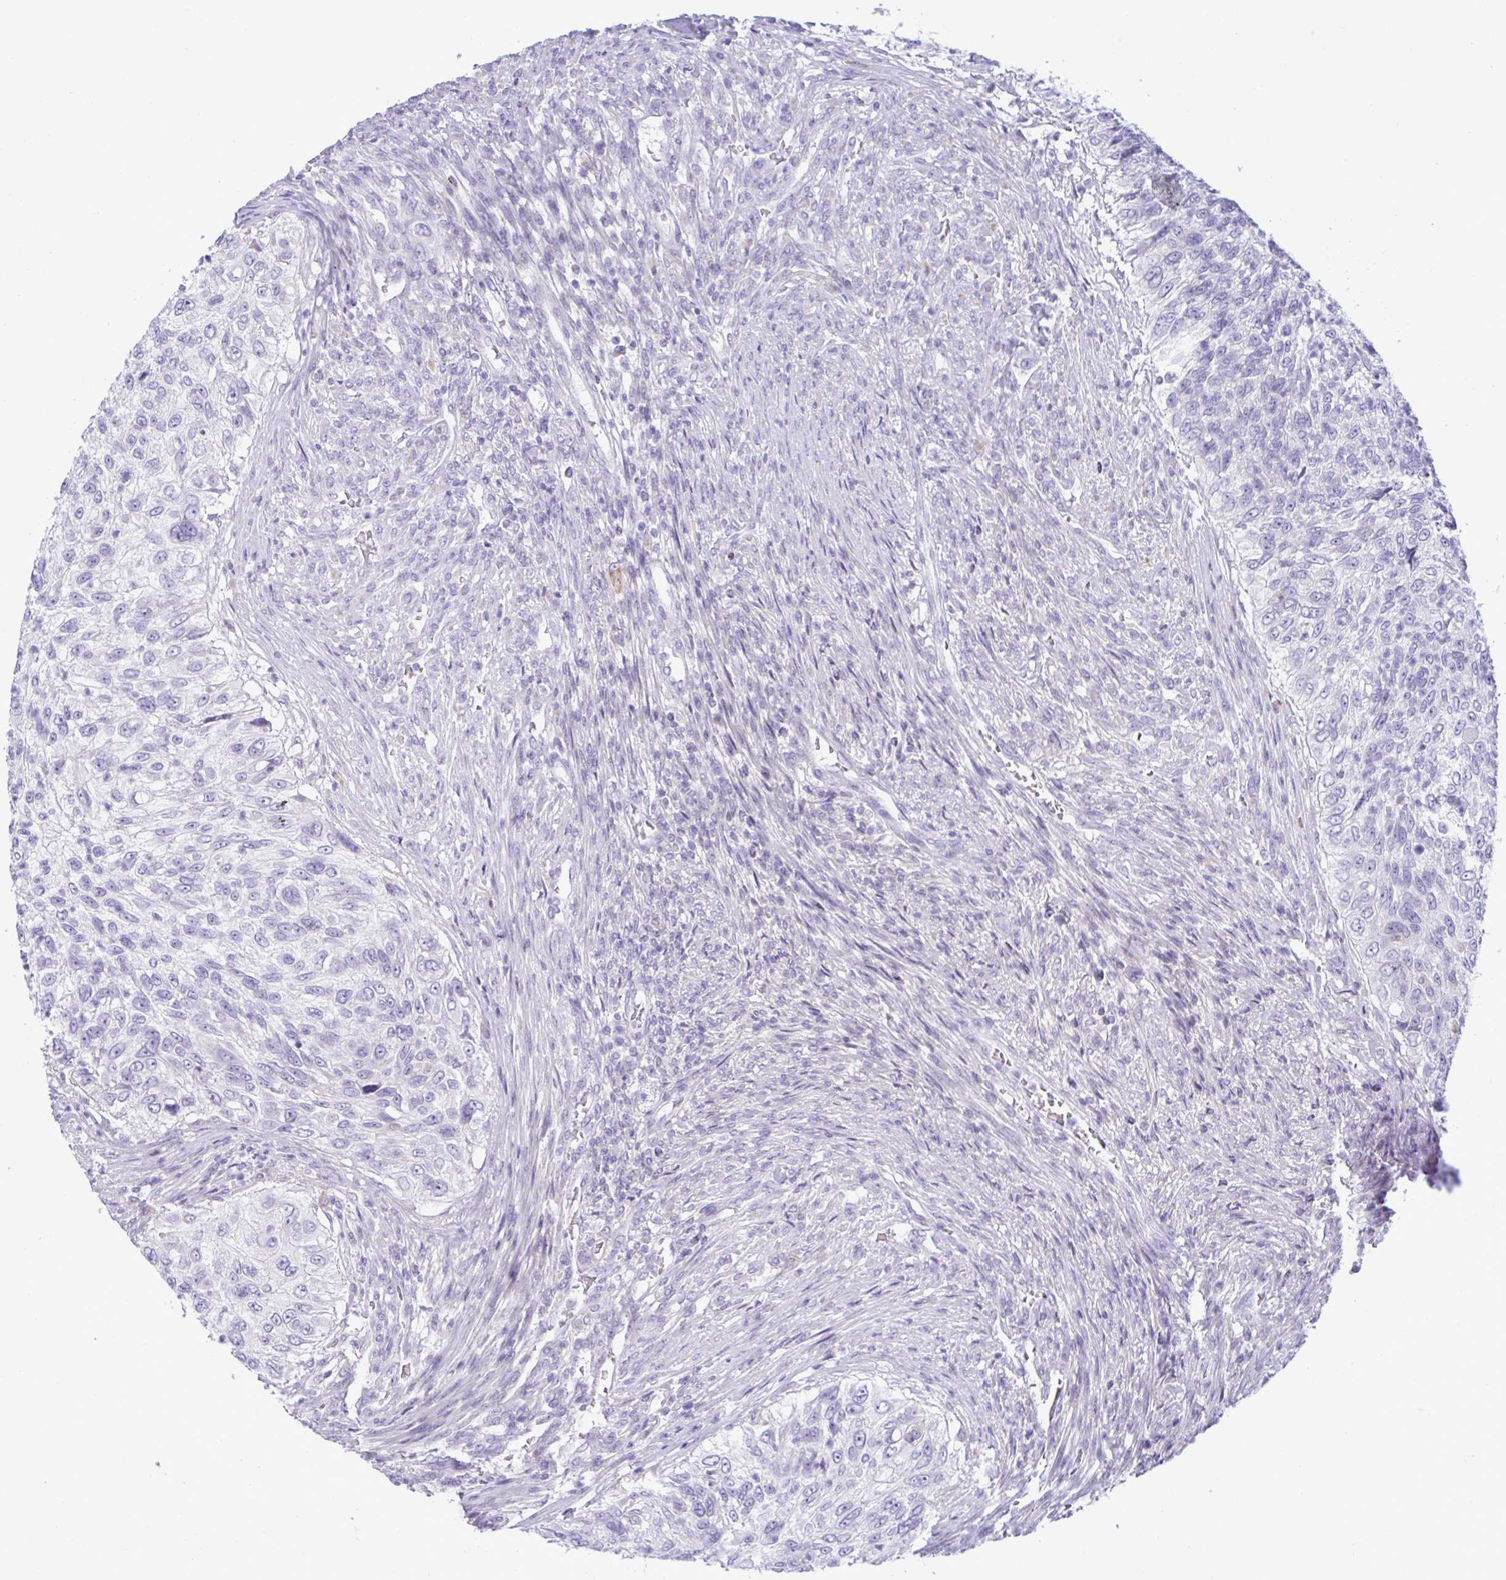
{"staining": {"intensity": "negative", "quantity": "none", "location": "none"}, "tissue": "urothelial cancer", "cell_type": "Tumor cells", "image_type": "cancer", "snomed": [{"axis": "morphology", "description": "Urothelial carcinoma, High grade"}, {"axis": "topography", "description": "Urinary bladder"}], "caption": "Immunohistochemical staining of urothelial carcinoma (high-grade) shows no significant expression in tumor cells.", "gene": "SREBF1", "patient": {"sex": "female", "age": 60}}